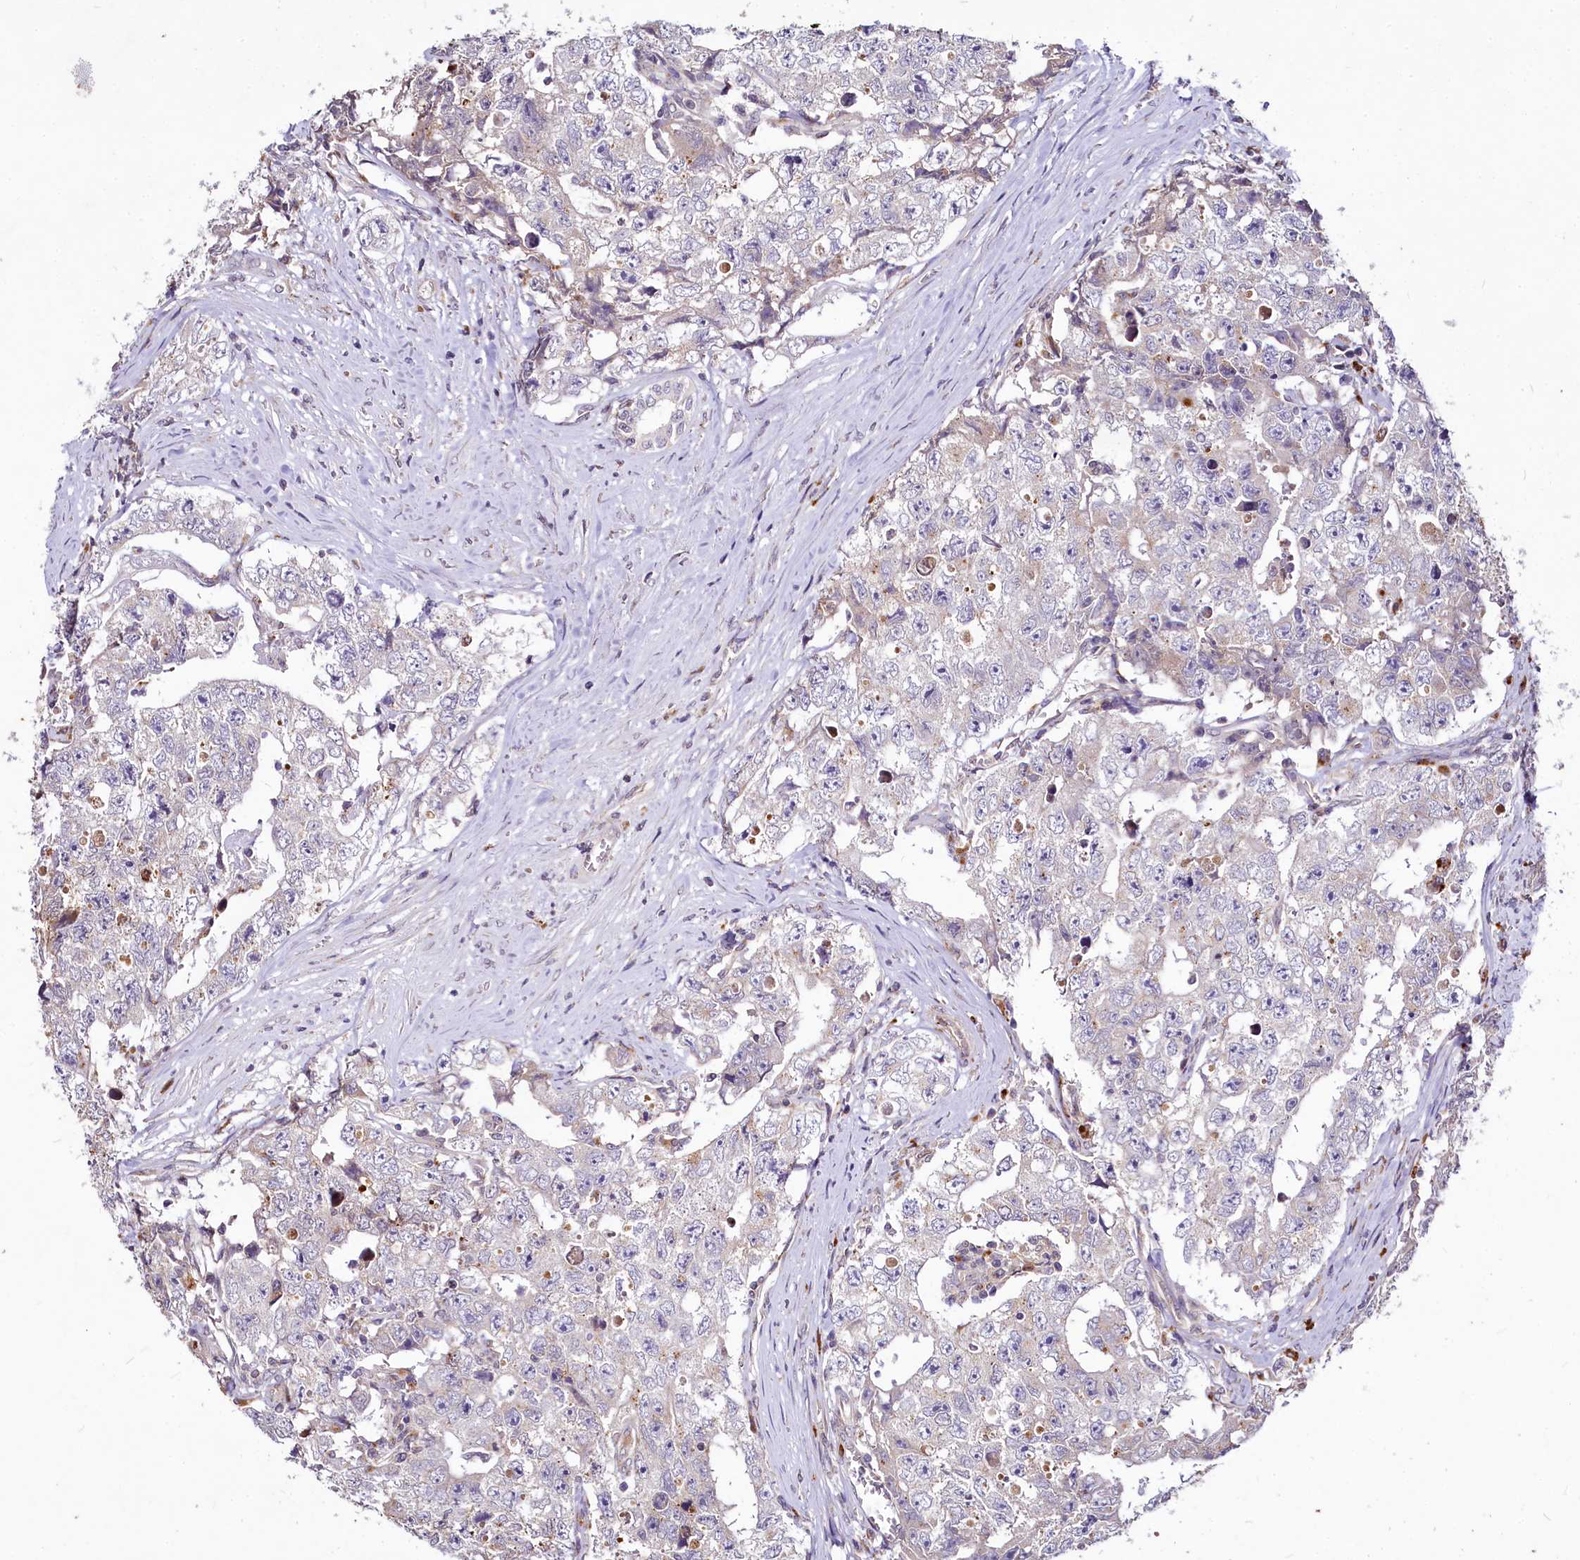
{"staining": {"intensity": "strong", "quantity": "<25%", "location": "cytoplasmic/membranous"}, "tissue": "testis cancer", "cell_type": "Tumor cells", "image_type": "cancer", "snomed": [{"axis": "morphology", "description": "Carcinoma, Embryonal, NOS"}, {"axis": "topography", "description": "Testis"}], "caption": "Brown immunohistochemical staining in testis cancer (embryonal carcinoma) reveals strong cytoplasmic/membranous positivity in about <25% of tumor cells. (DAB = brown stain, brightfield microscopy at high magnification).", "gene": "C11orf86", "patient": {"sex": "male", "age": 17}}